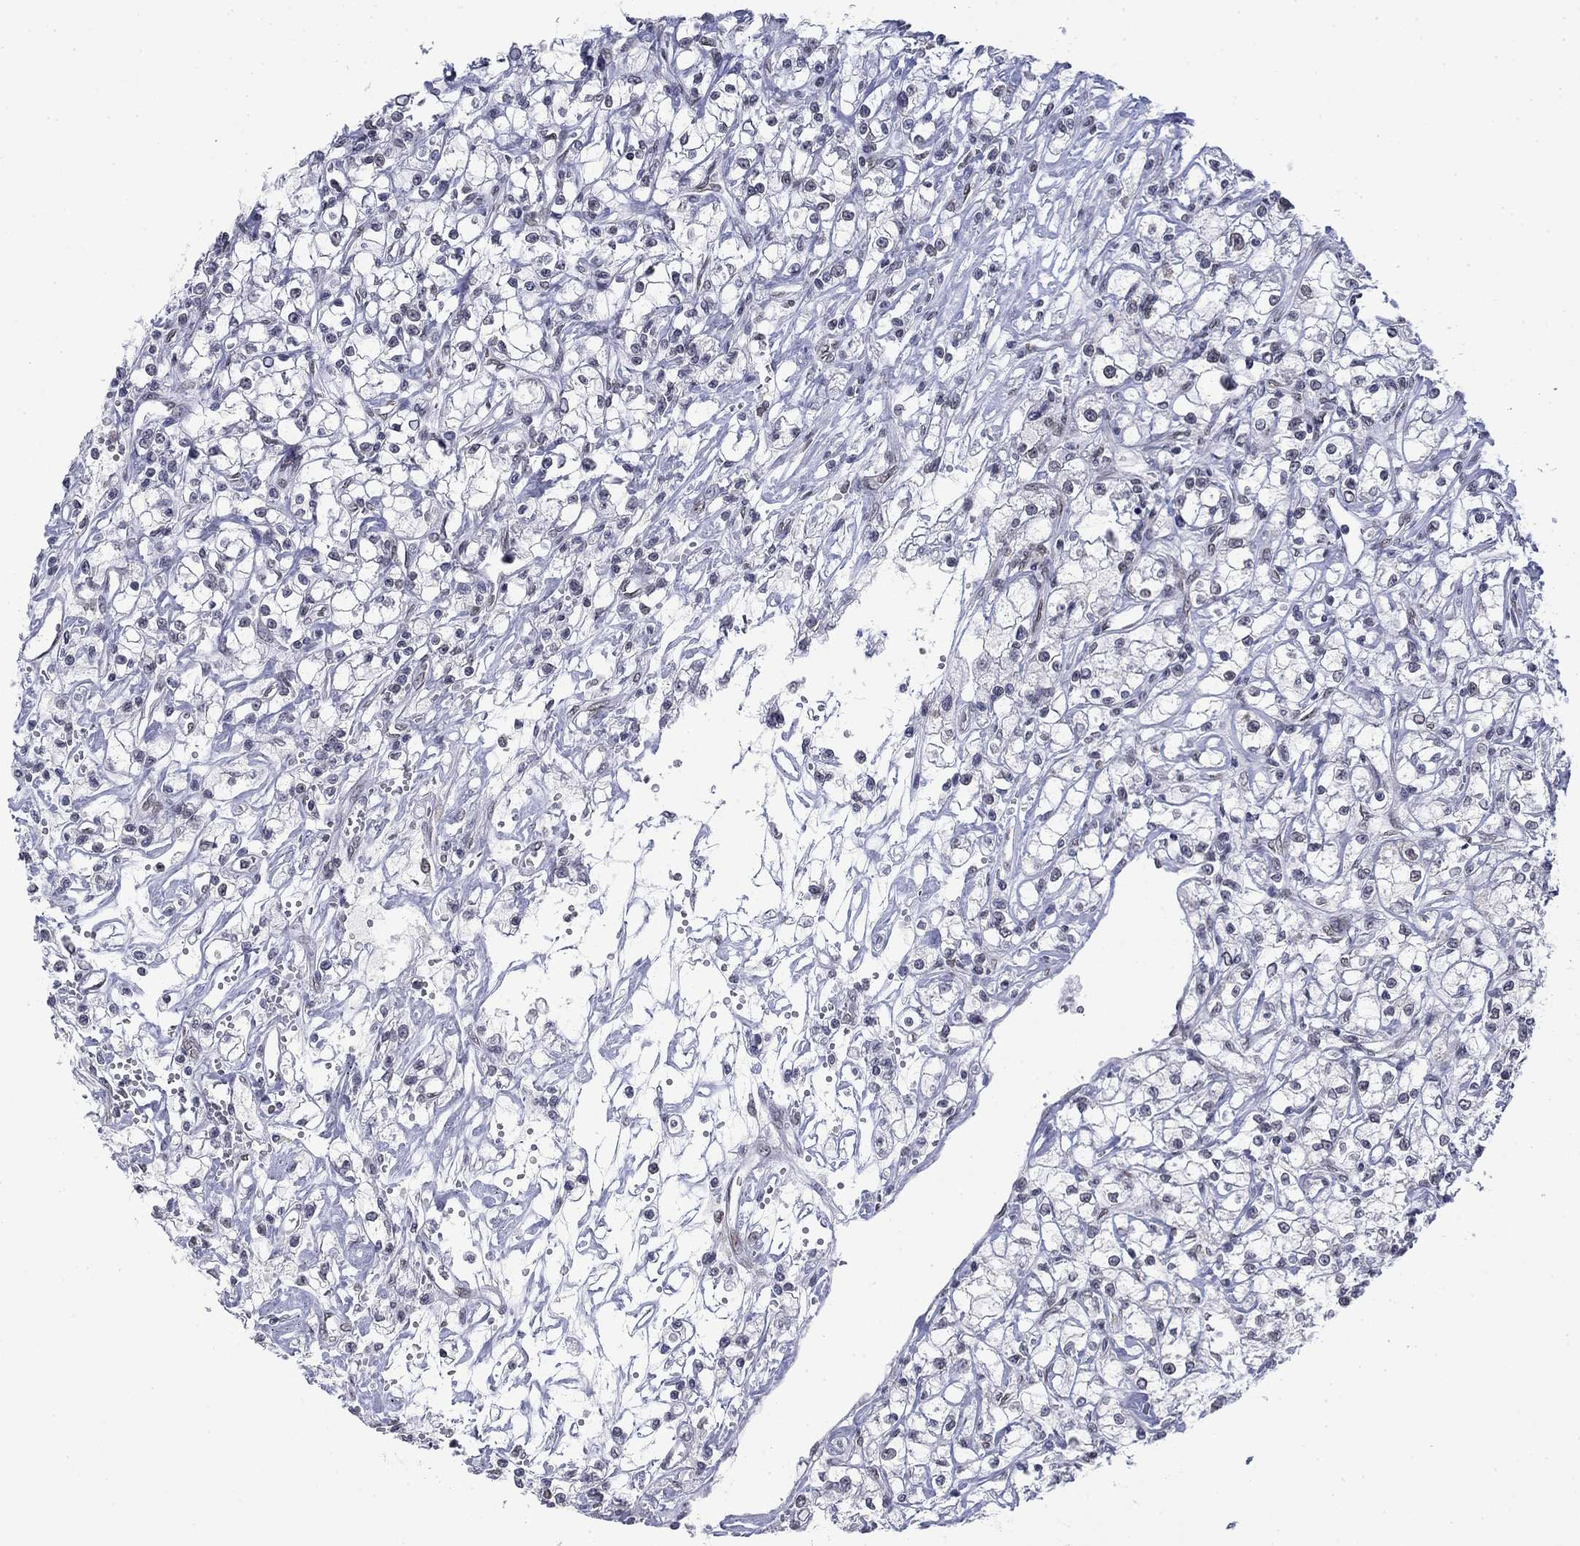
{"staining": {"intensity": "negative", "quantity": "none", "location": "none"}, "tissue": "renal cancer", "cell_type": "Tumor cells", "image_type": "cancer", "snomed": [{"axis": "morphology", "description": "Adenocarcinoma, NOS"}, {"axis": "topography", "description": "Kidney"}], "caption": "An IHC photomicrograph of adenocarcinoma (renal) is shown. There is no staining in tumor cells of adenocarcinoma (renal).", "gene": "TOR1AIP1", "patient": {"sex": "female", "age": 59}}